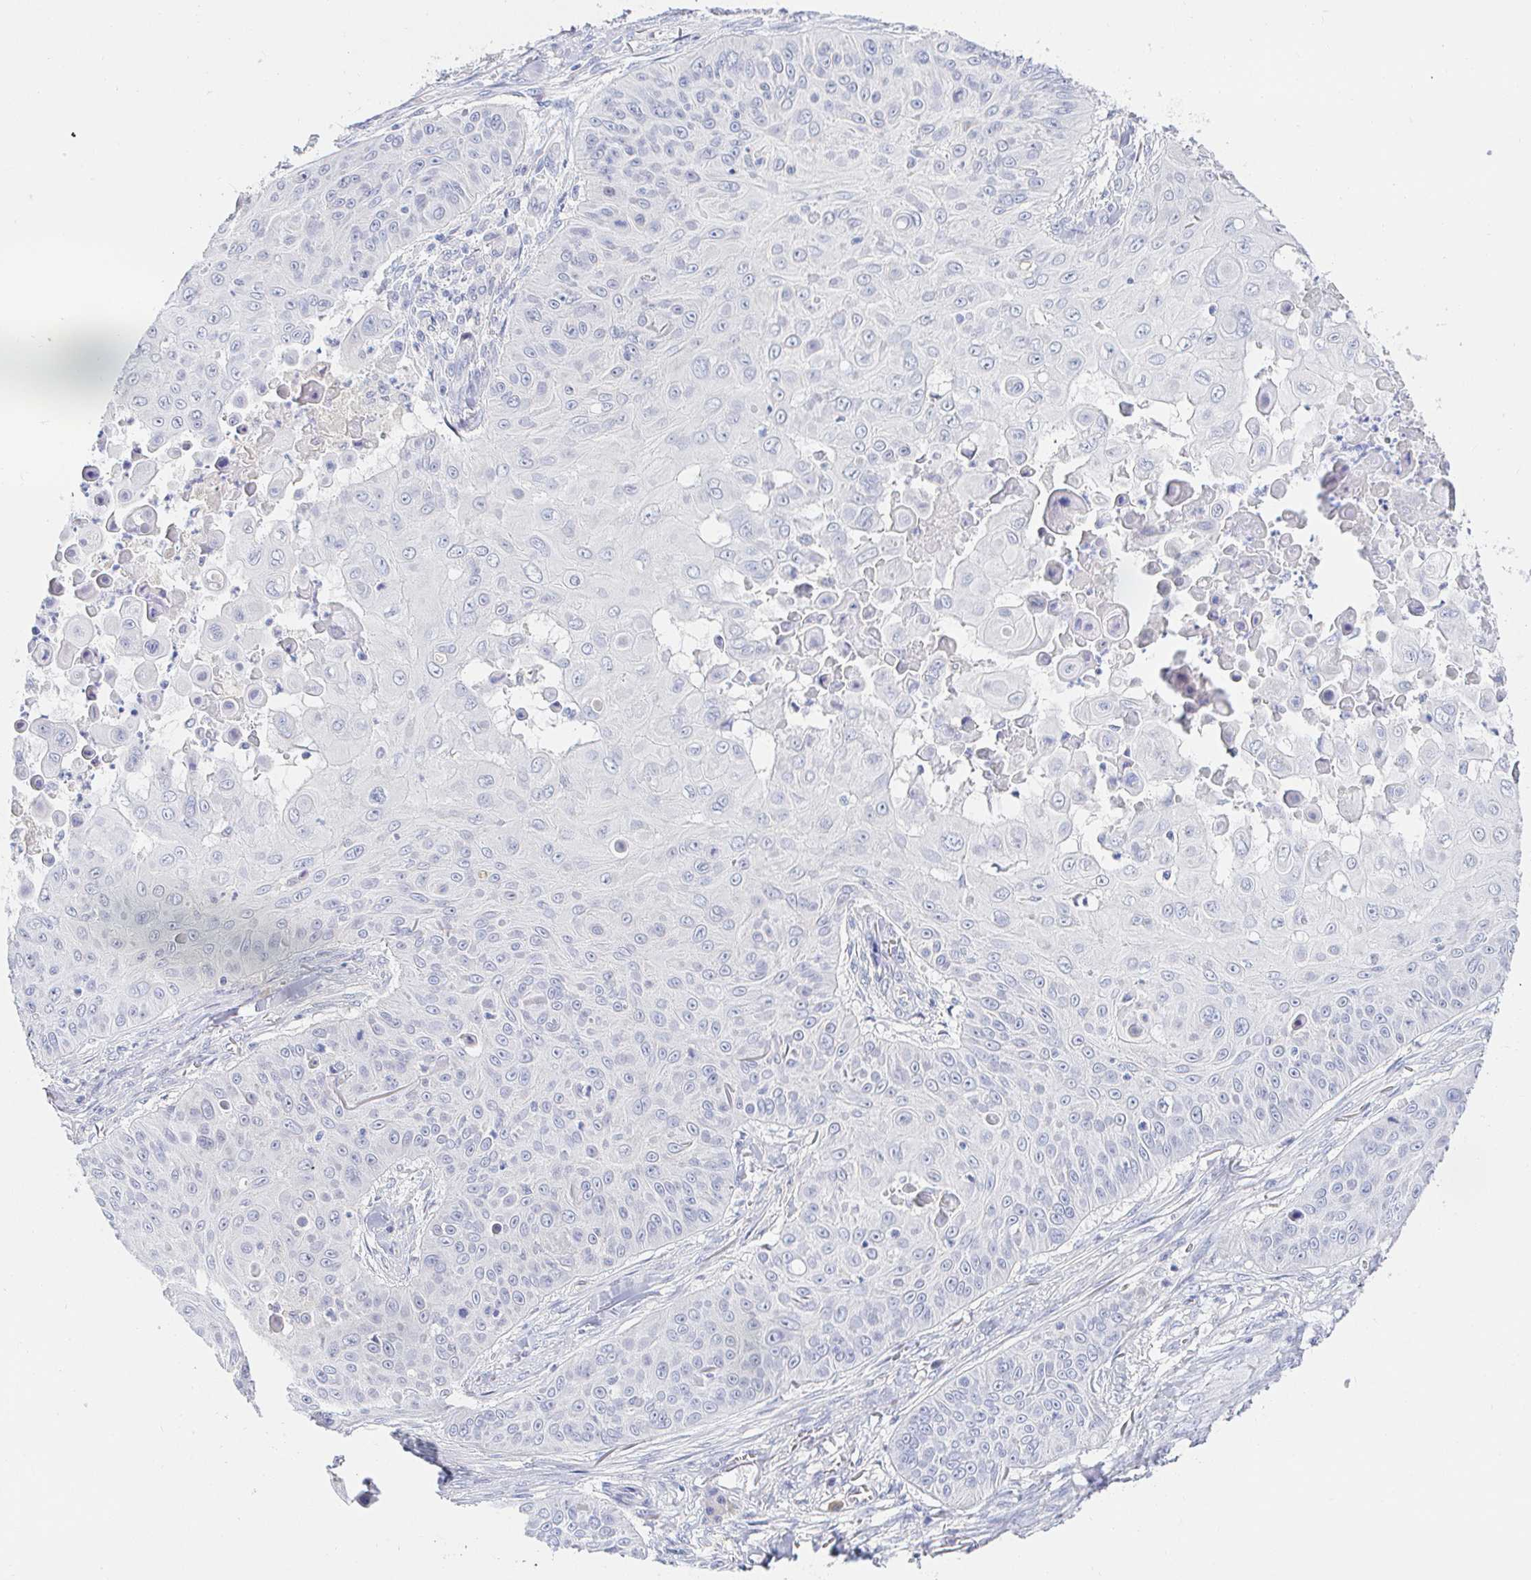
{"staining": {"intensity": "negative", "quantity": "none", "location": "none"}, "tissue": "skin cancer", "cell_type": "Tumor cells", "image_type": "cancer", "snomed": [{"axis": "morphology", "description": "Squamous cell carcinoma, NOS"}, {"axis": "topography", "description": "Skin"}], "caption": "This is an IHC histopathology image of human squamous cell carcinoma (skin). There is no staining in tumor cells.", "gene": "PDE6B", "patient": {"sex": "male", "age": 82}}